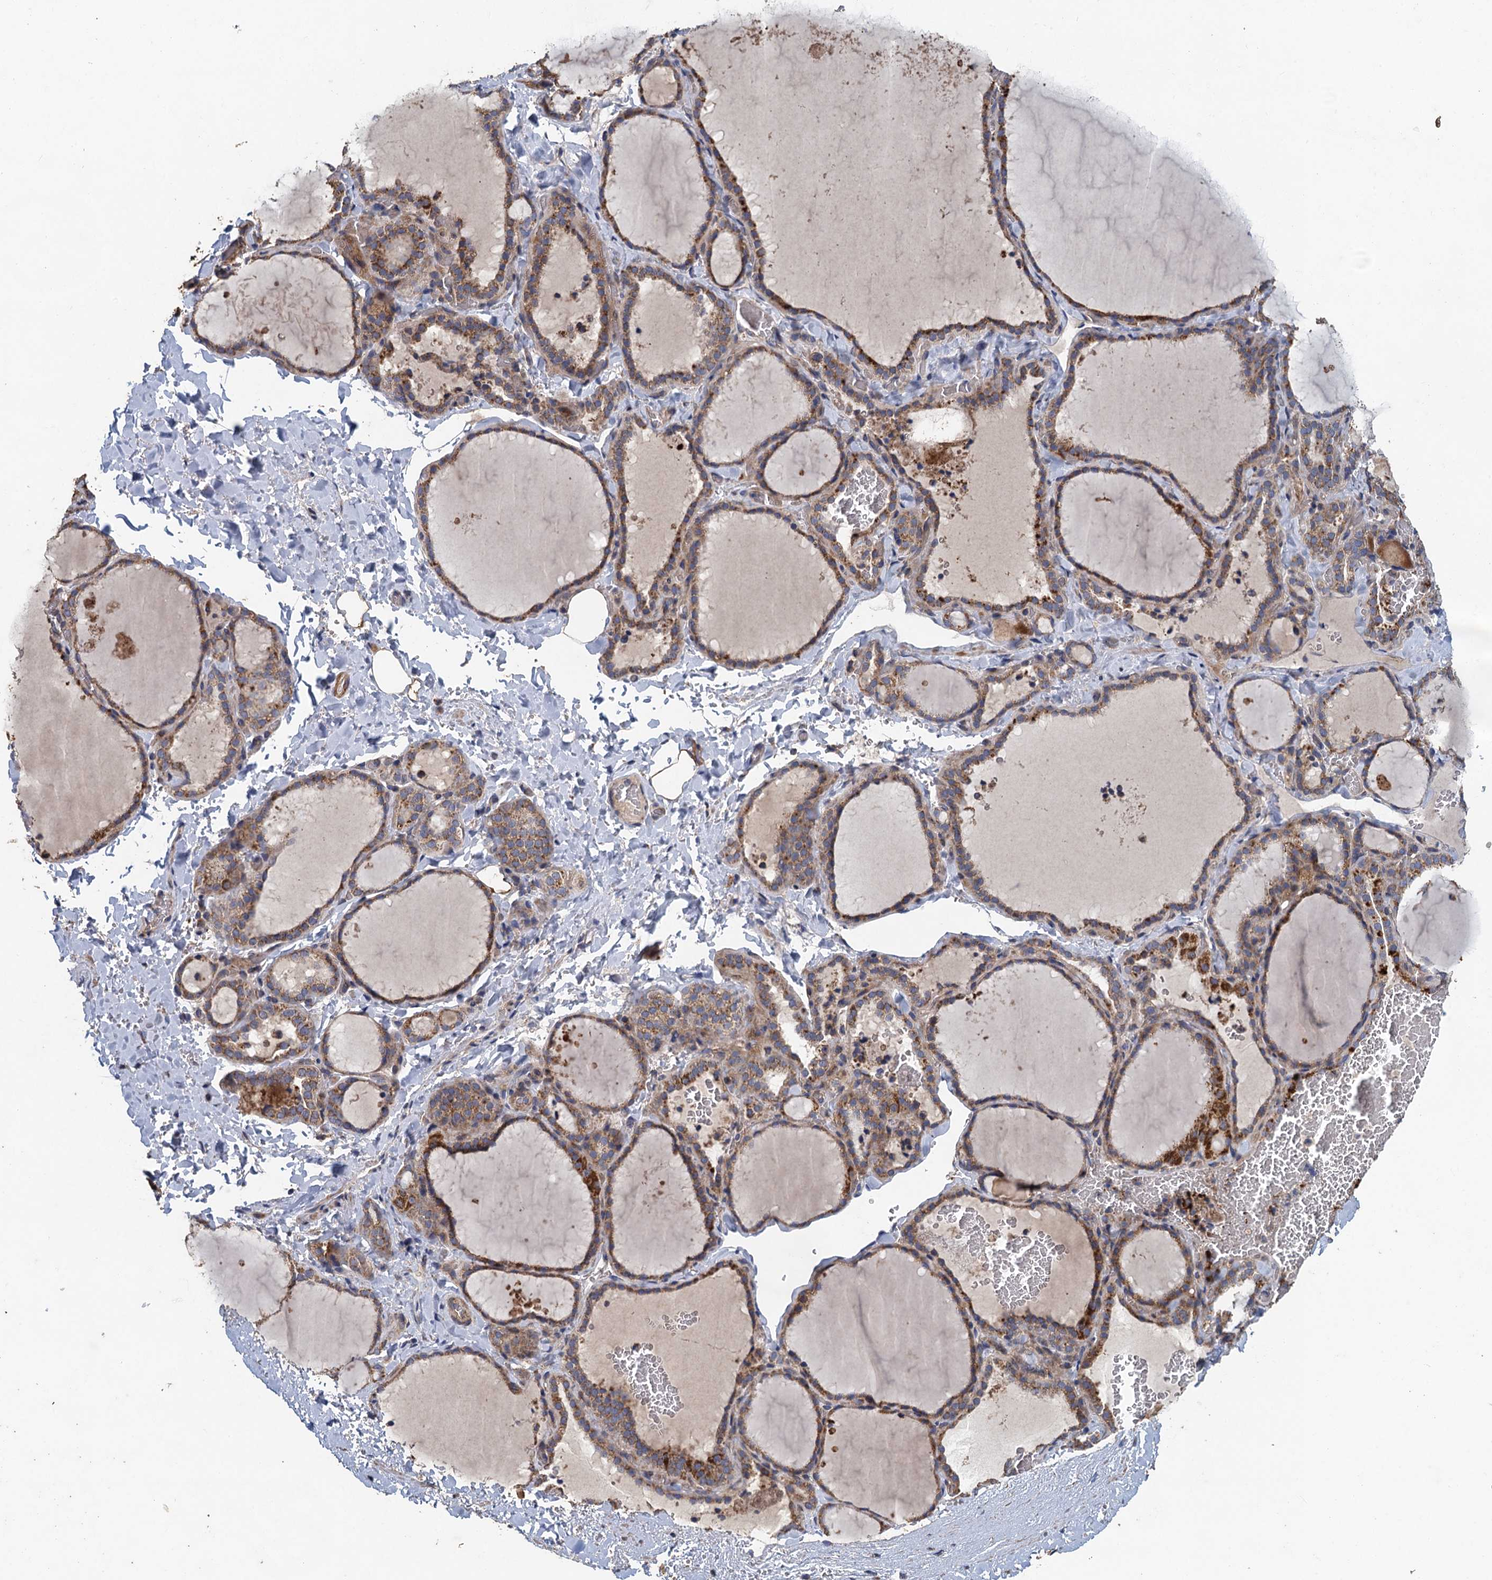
{"staining": {"intensity": "moderate", "quantity": ">75%", "location": "cytoplasmic/membranous"}, "tissue": "thyroid gland", "cell_type": "Glandular cells", "image_type": "normal", "snomed": [{"axis": "morphology", "description": "Normal tissue, NOS"}, {"axis": "topography", "description": "Thyroid gland"}], "caption": "This photomicrograph displays IHC staining of unremarkable human thyroid gland, with medium moderate cytoplasmic/membranous positivity in about >75% of glandular cells.", "gene": "BCS1L", "patient": {"sex": "female", "age": 22}}